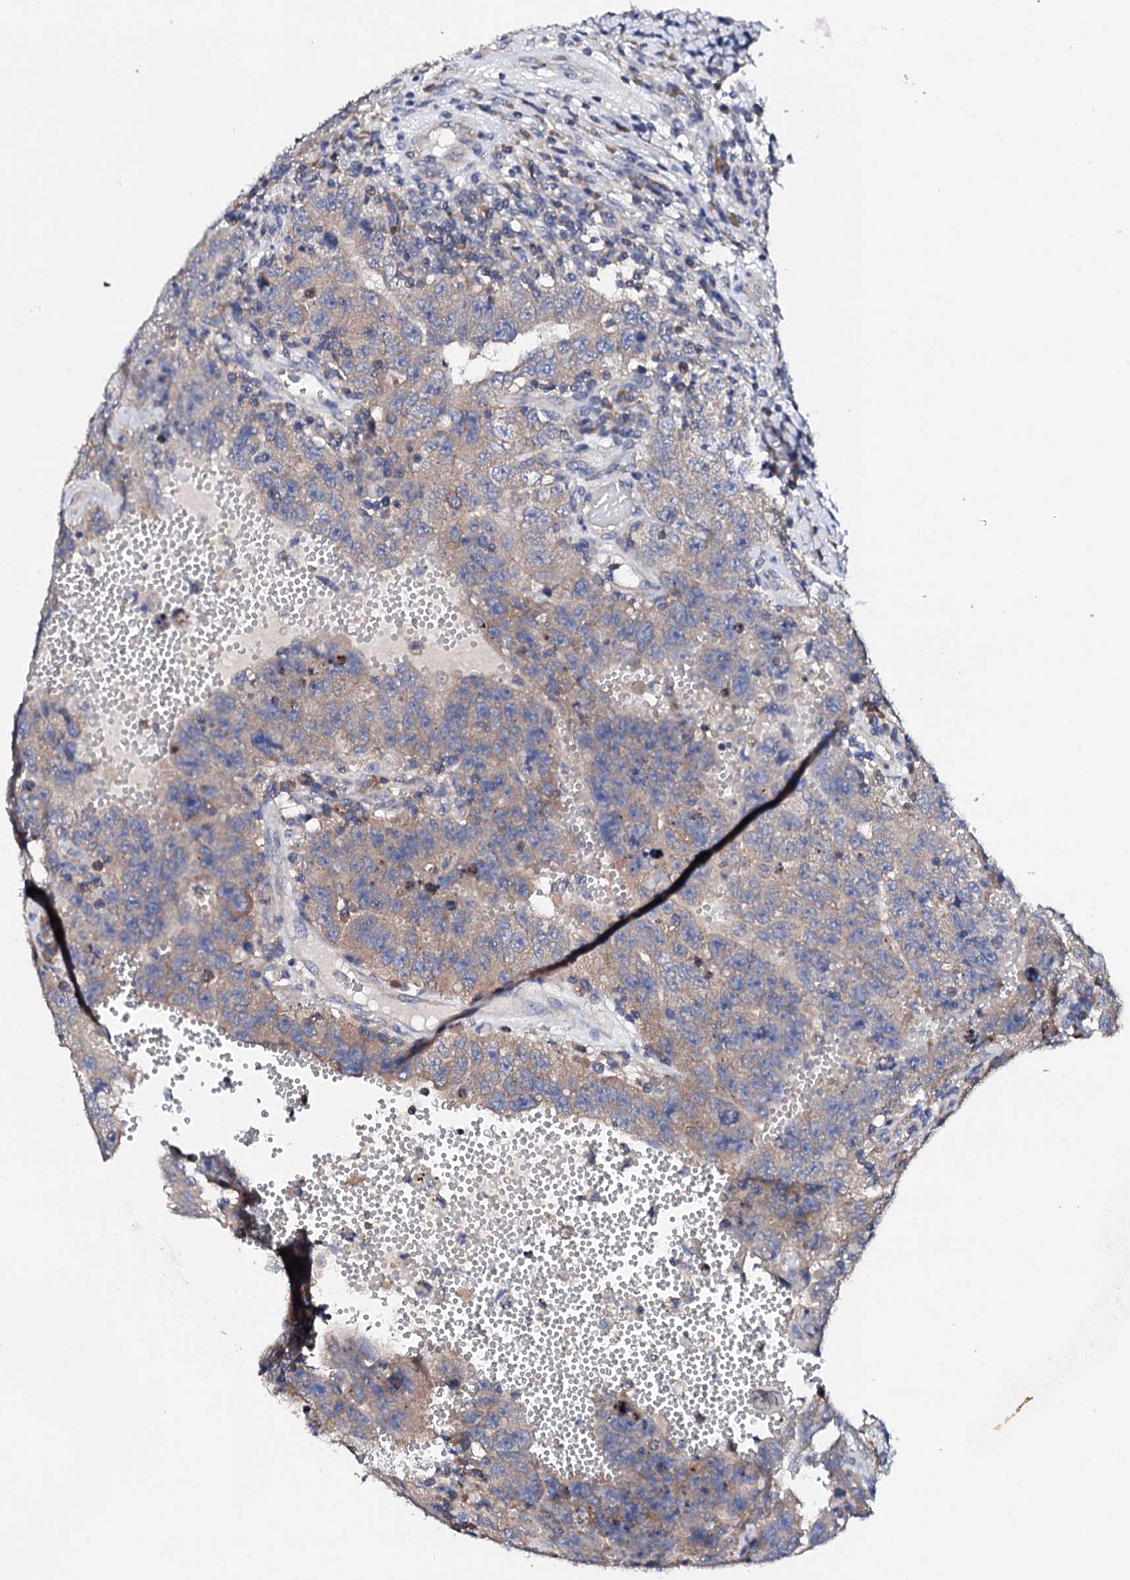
{"staining": {"intensity": "weak", "quantity": "25%-75%", "location": "cytoplasmic/membranous"}, "tissue": "testis cancer", "cell_type": "Tumor cells", "image_type": "cancer", "snomed": [{"axis": "morphology", "description": "Carcinoma, Embryonal, NOS"}, {"axis": "topography", "description": "Testis"}], "caption": "Immunohistochemical staining of testis embryonal carcinoma exhibits weak cytoplasmic/membranous protein positivity in approximately 25%-75% of tumor cells.", "gene": "NUP58", "patient": {"sex": "male", "age": 26}}